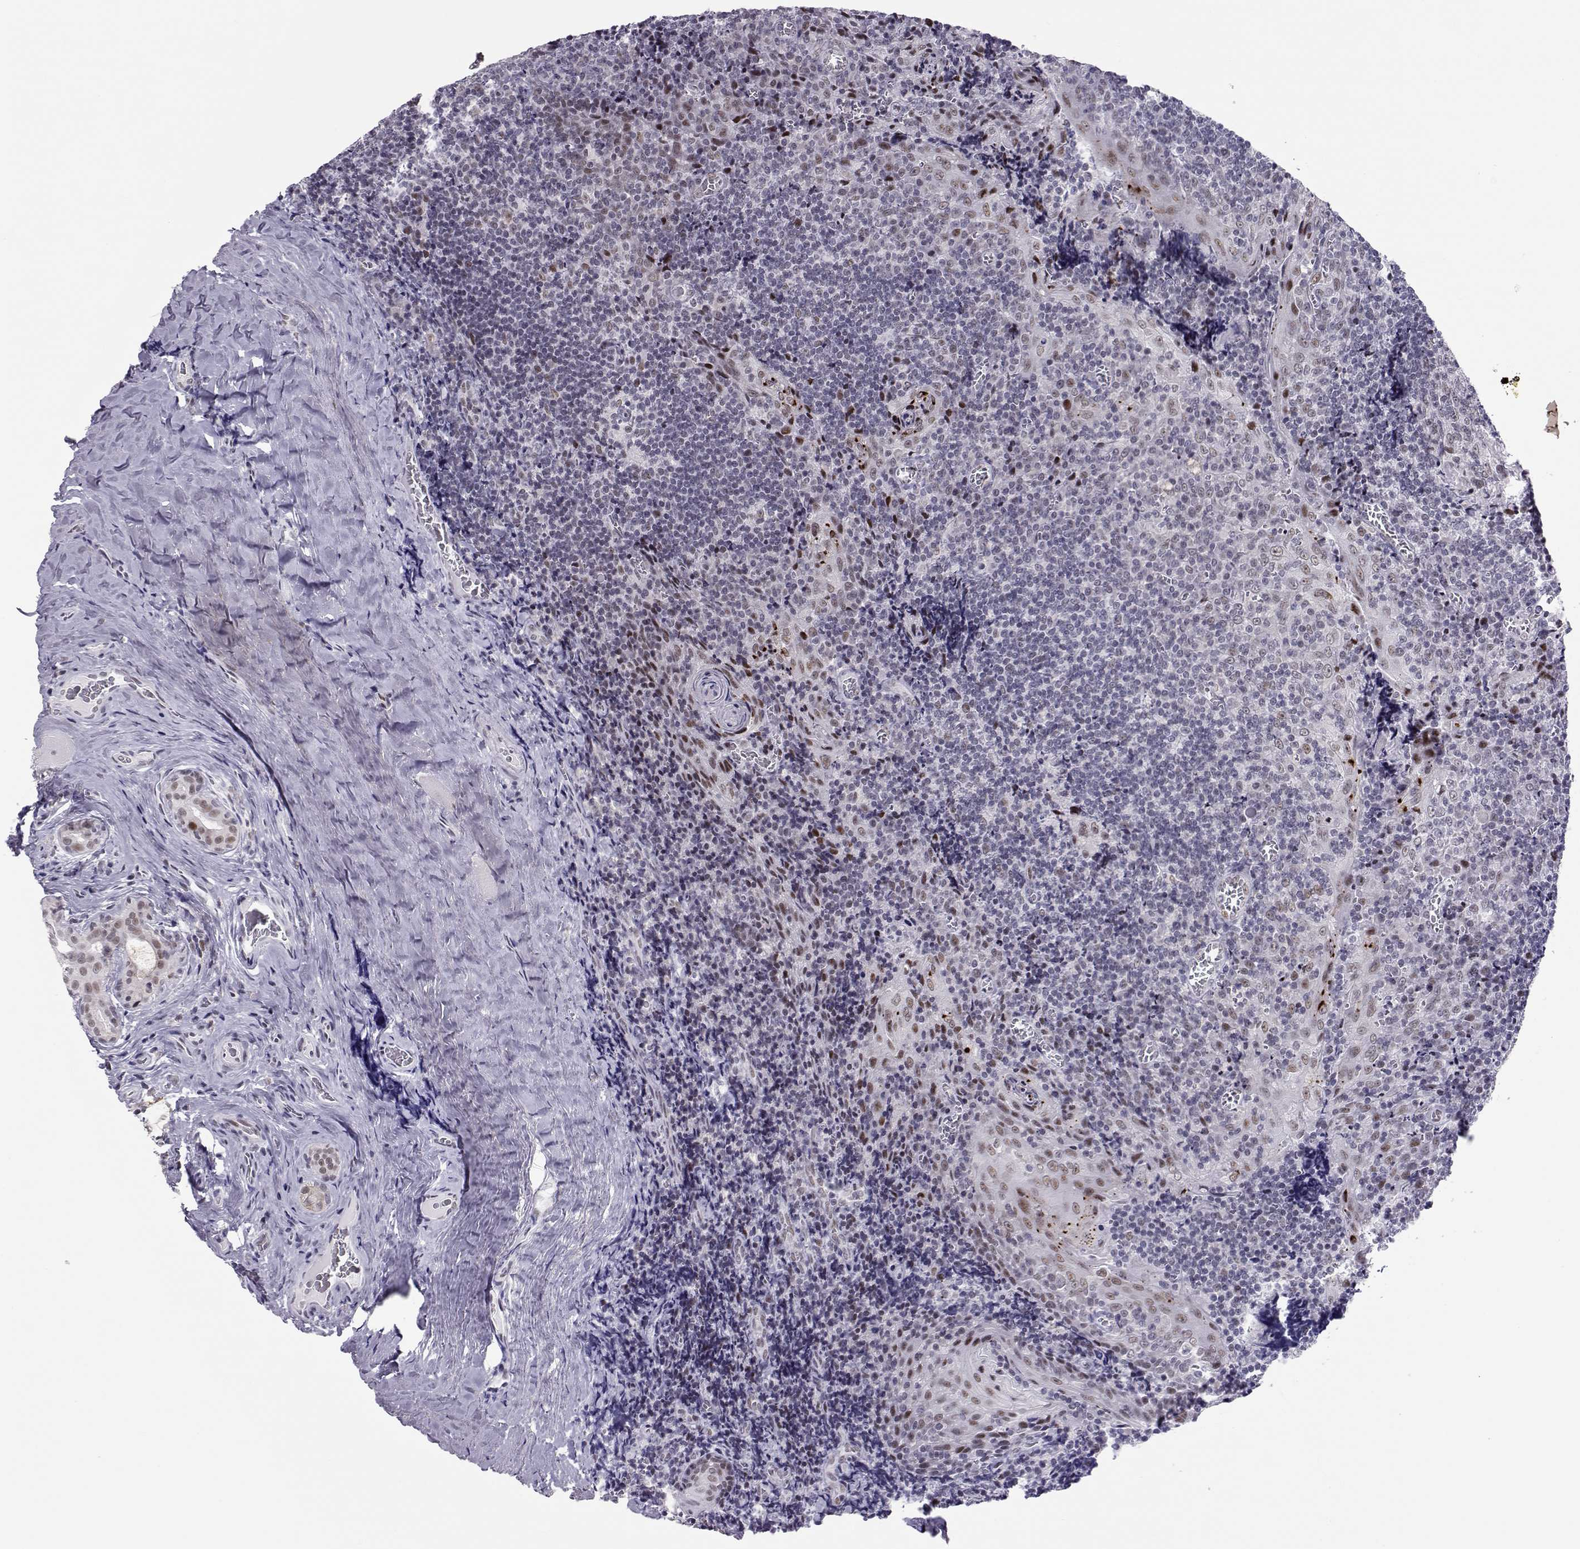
{"staining": {"intensity": "weak", "quantity": "<25%", "location": "nuclear"}, "tissue": "tonsil", "cell_type": "Germinal center cells", "image_type": "normal", "snomed": [{"axis": "morphology", "description": "Normal tissue, NOS"}, {"axis": "morphology", "description": "Inflammation, NOS"}, {"axis": "topography", "description": "Tonsil"}], "caption": "A high-resolution histopathology image shows IHC staining of normal tonsil, which demonstrates no significant expression in germinal center cells. Nuclei are stained in blue.", "gene": "SIX6", "patient": {"sex": "female", "age": 31}}